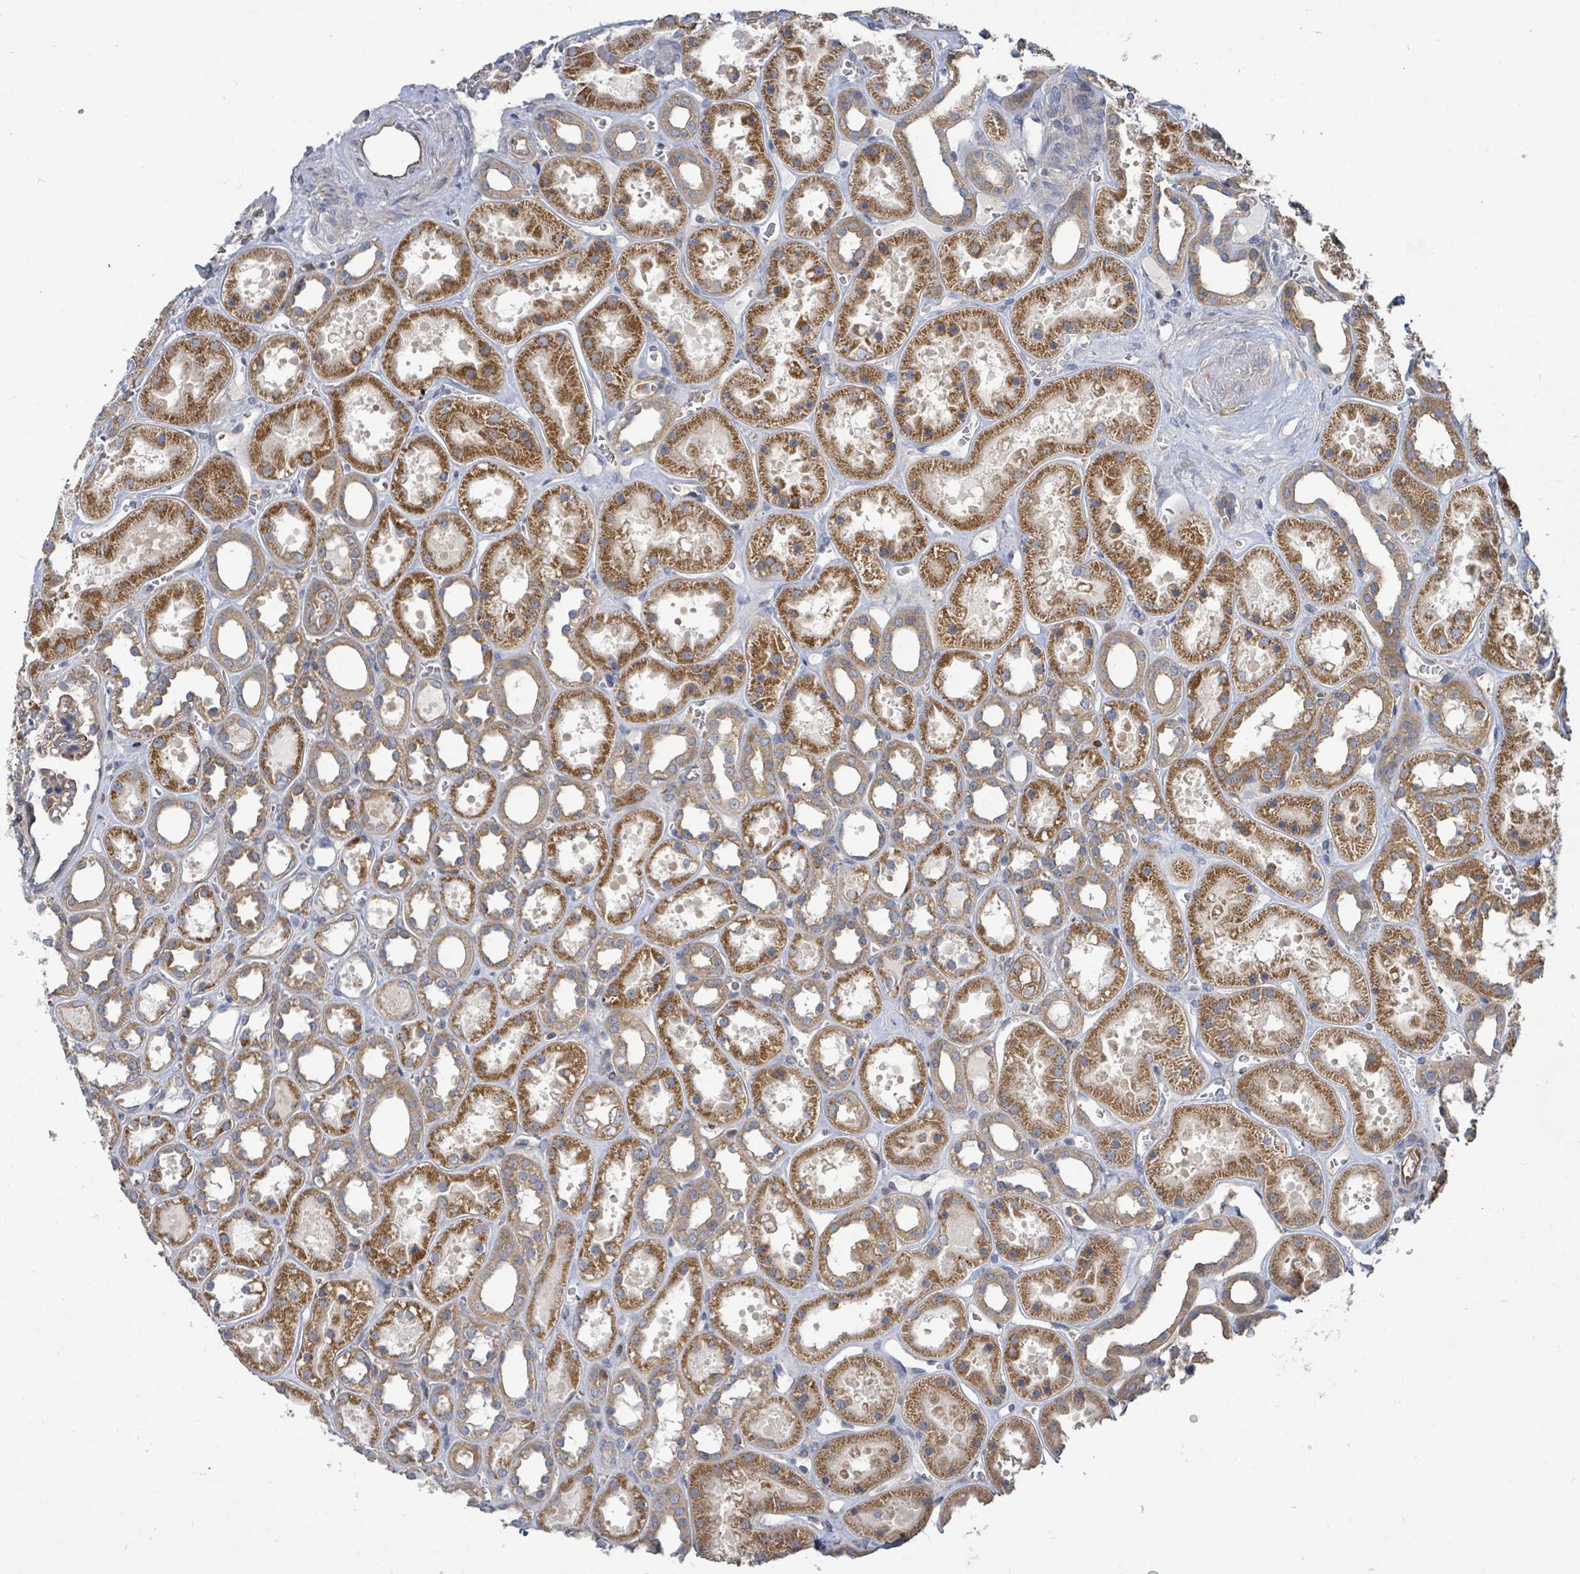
{"staining": {"intensity": "moderate", "quantity": "<25%", "location": "cytoplasmic/membranous"}, "tissue": "kidney", "cell_type": "Cells in glomeruli", "image_type": "normal", "snomed": [{"axis": "morphology", "description": "Normal tissue, NOS"}, {"axis": "topography", "description": "Kidney"}], "caption": "Protein staining exhibits moderate cytoplasmic/membranous staining in about <25% of cells in glomeruli in benign kidney.", "gene": "BOLA2B", "patient": {"sex": "female", "age": 41}}